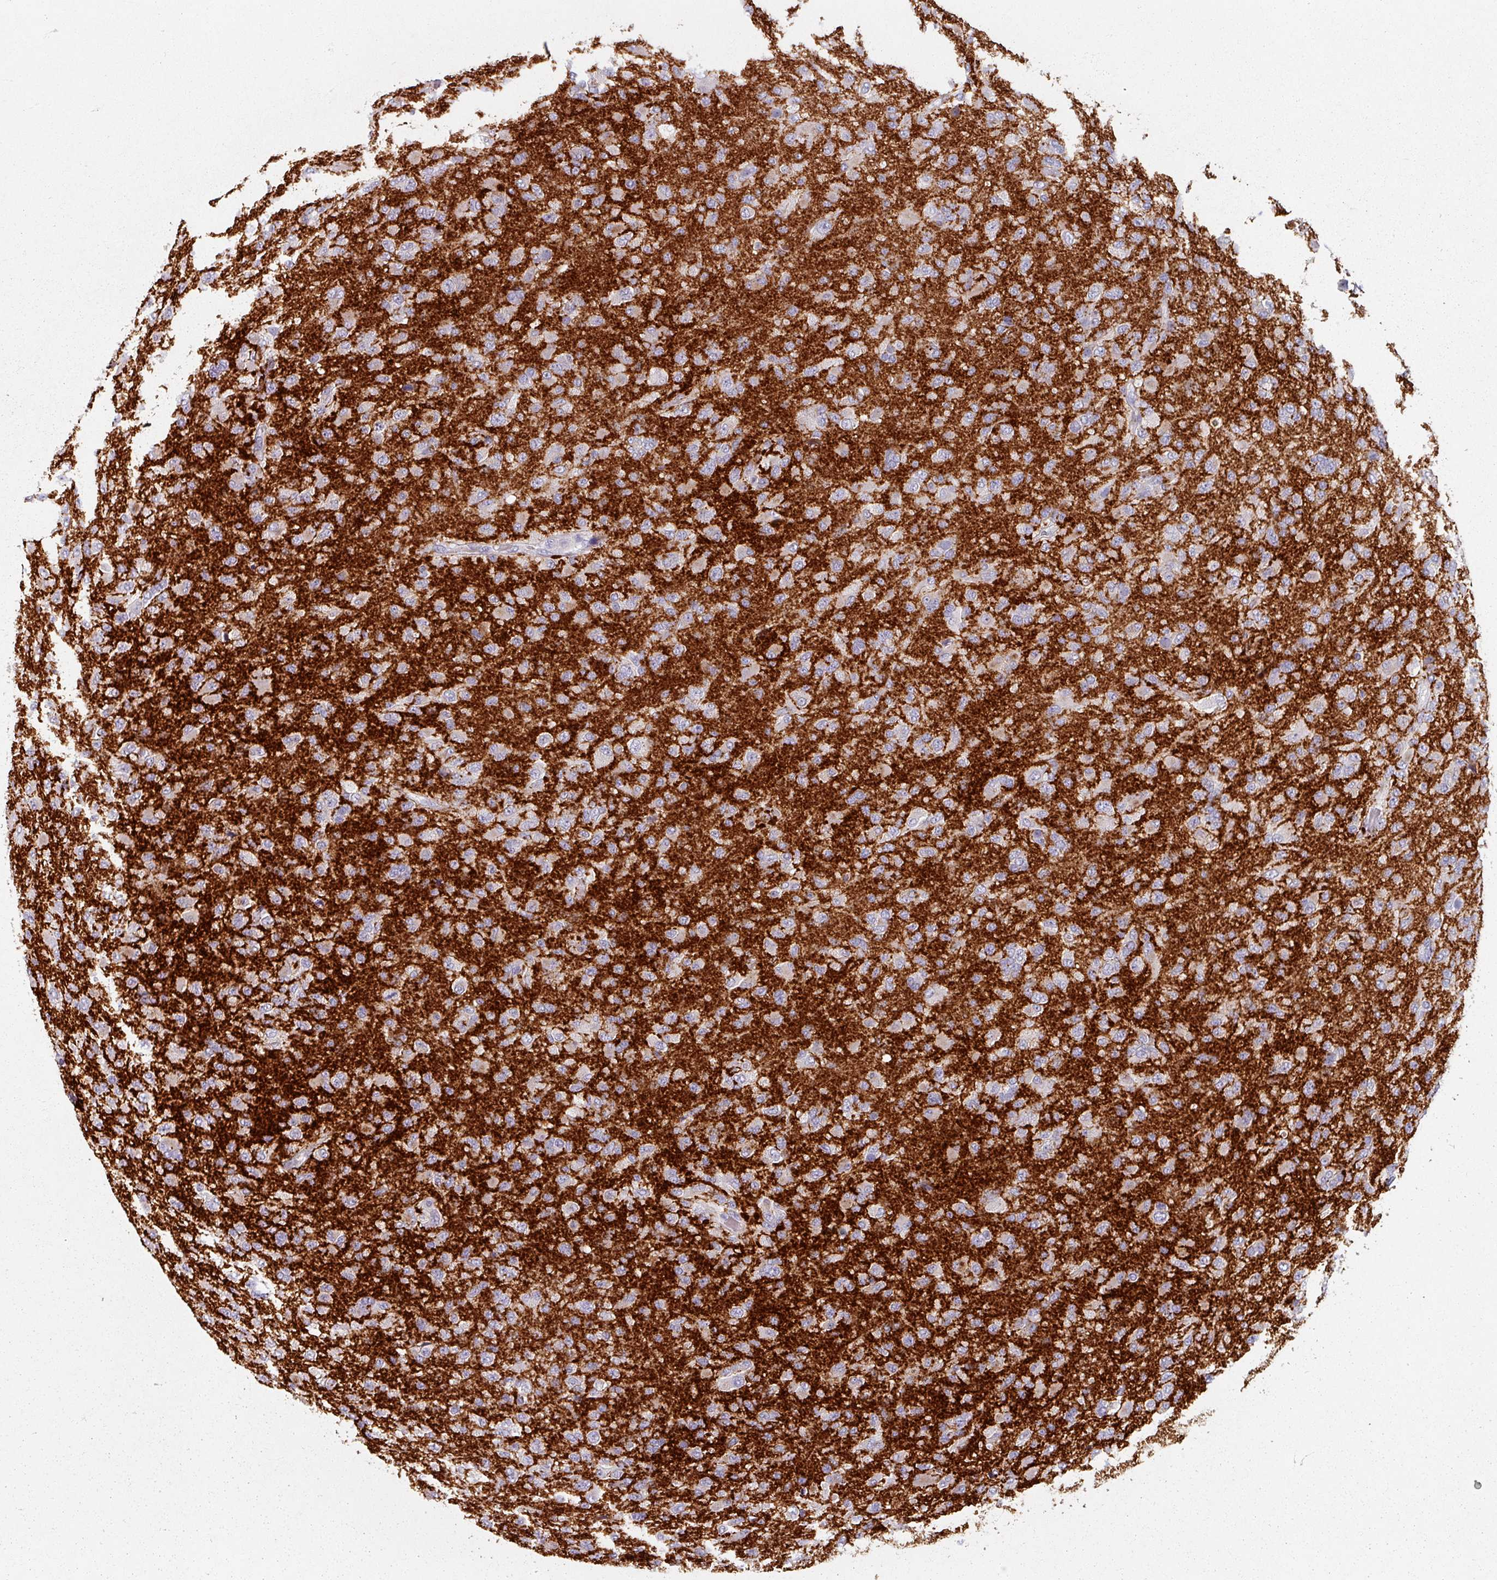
{"staining": {"intensity": "negative", "quantity": "none", "location": "none"}, "tissue": "glioma", "cell_type": "Tumor cells", "image_type": "cancer", "snomed": [{"axis": "morphology", "description": "Glioma, malignant, Low grade"}, {"axis": "topography", "description": "Brain"}], "caption": "This is a image of immunohistochemistry staining of malignant low-grade glioma, which shows no positivity in tumor cells.", "gene": "CYB5RL", "patient": {"sex": "male", "age": 65}}